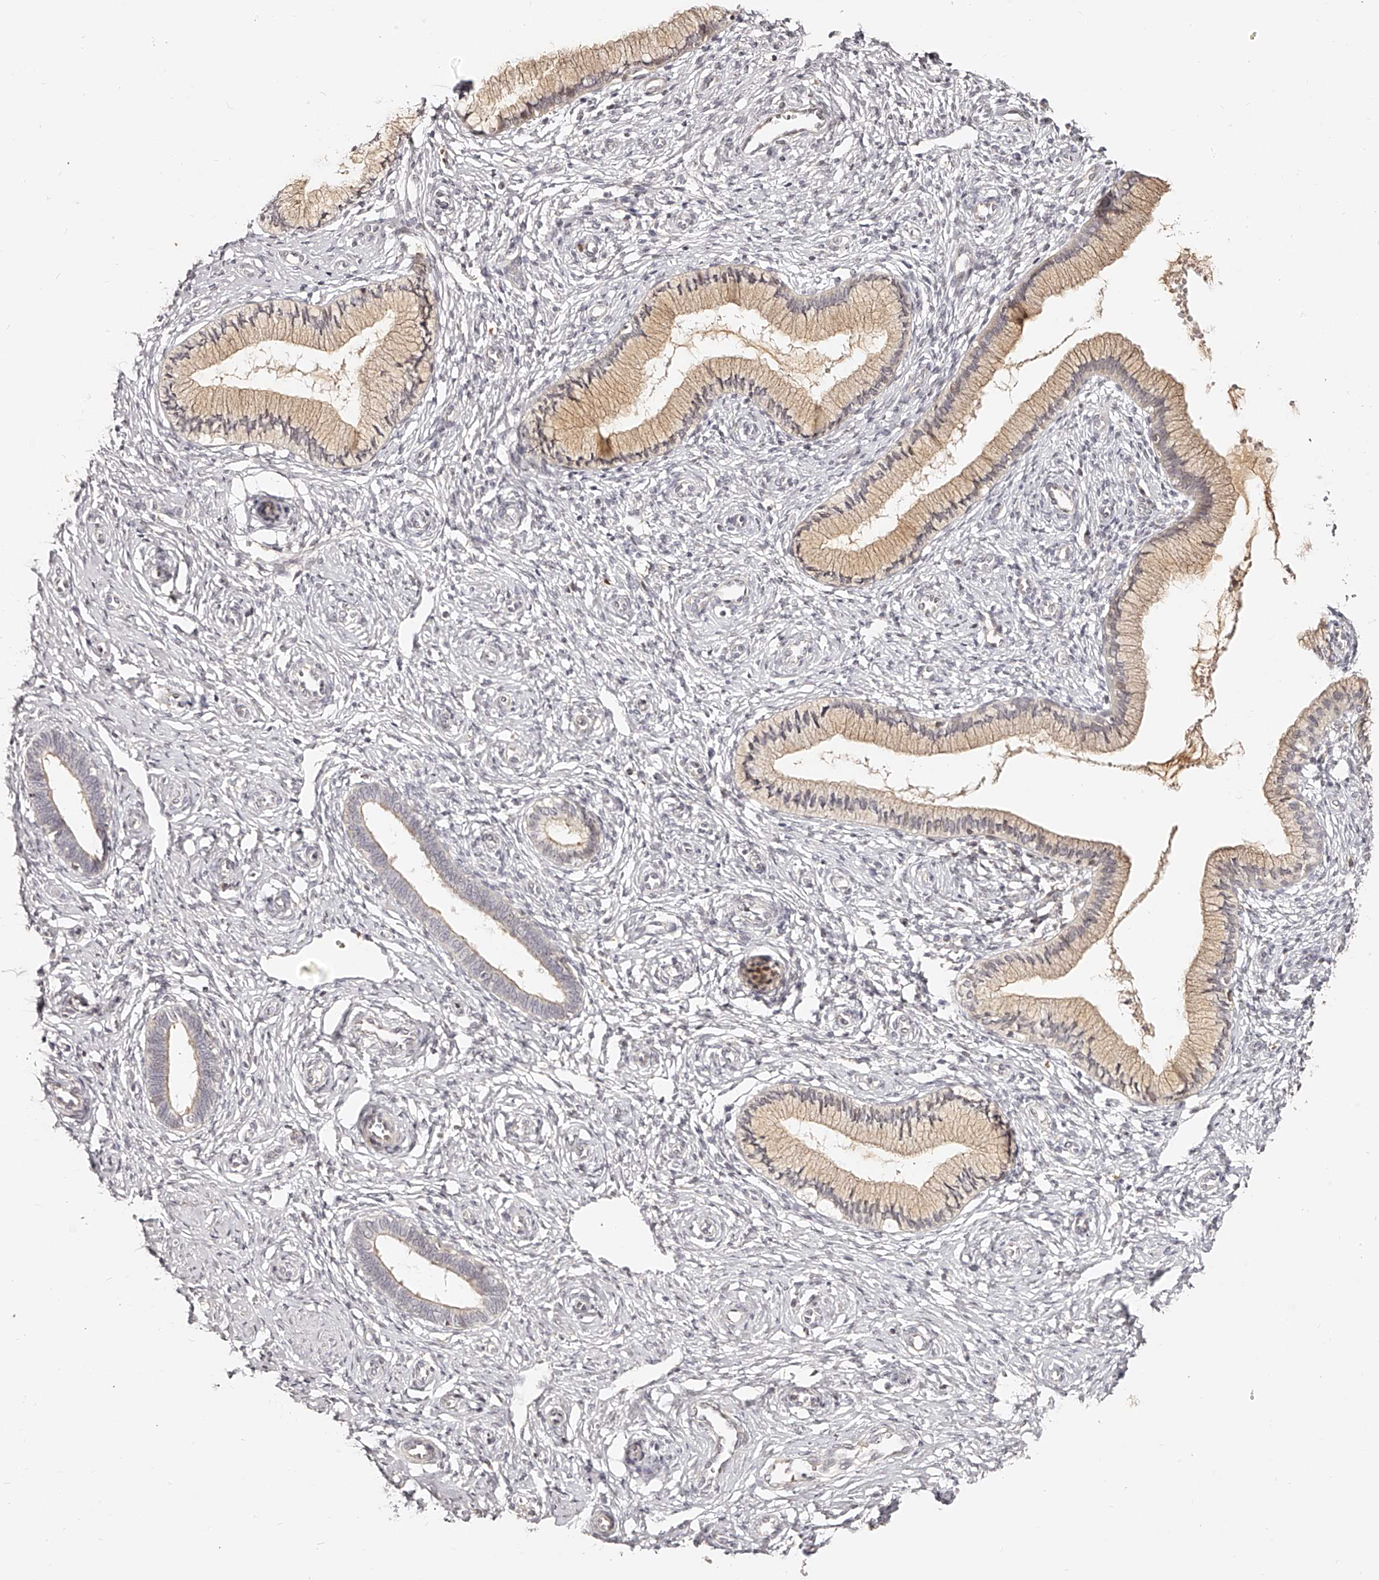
{"staining": {"intensity": "weak", "quantity": ">75%", "location": "cytoplasmic/membranous"}, "tissue": "cervix", "cell_type": "Glandular cells", "image_type": "normal", "snomed": [{"axis": "morphology", "description": "Normal tissue, NOS"}, {"axis": "topography", "description": "Cervix"}], "caption": "Protein staining of unremarkable cervix shows weak cytoplasmic/membranous expression in about >75% of glandular cells.", "gene": "ZNF789", "patient": {"sex": "female", "age": 27}}